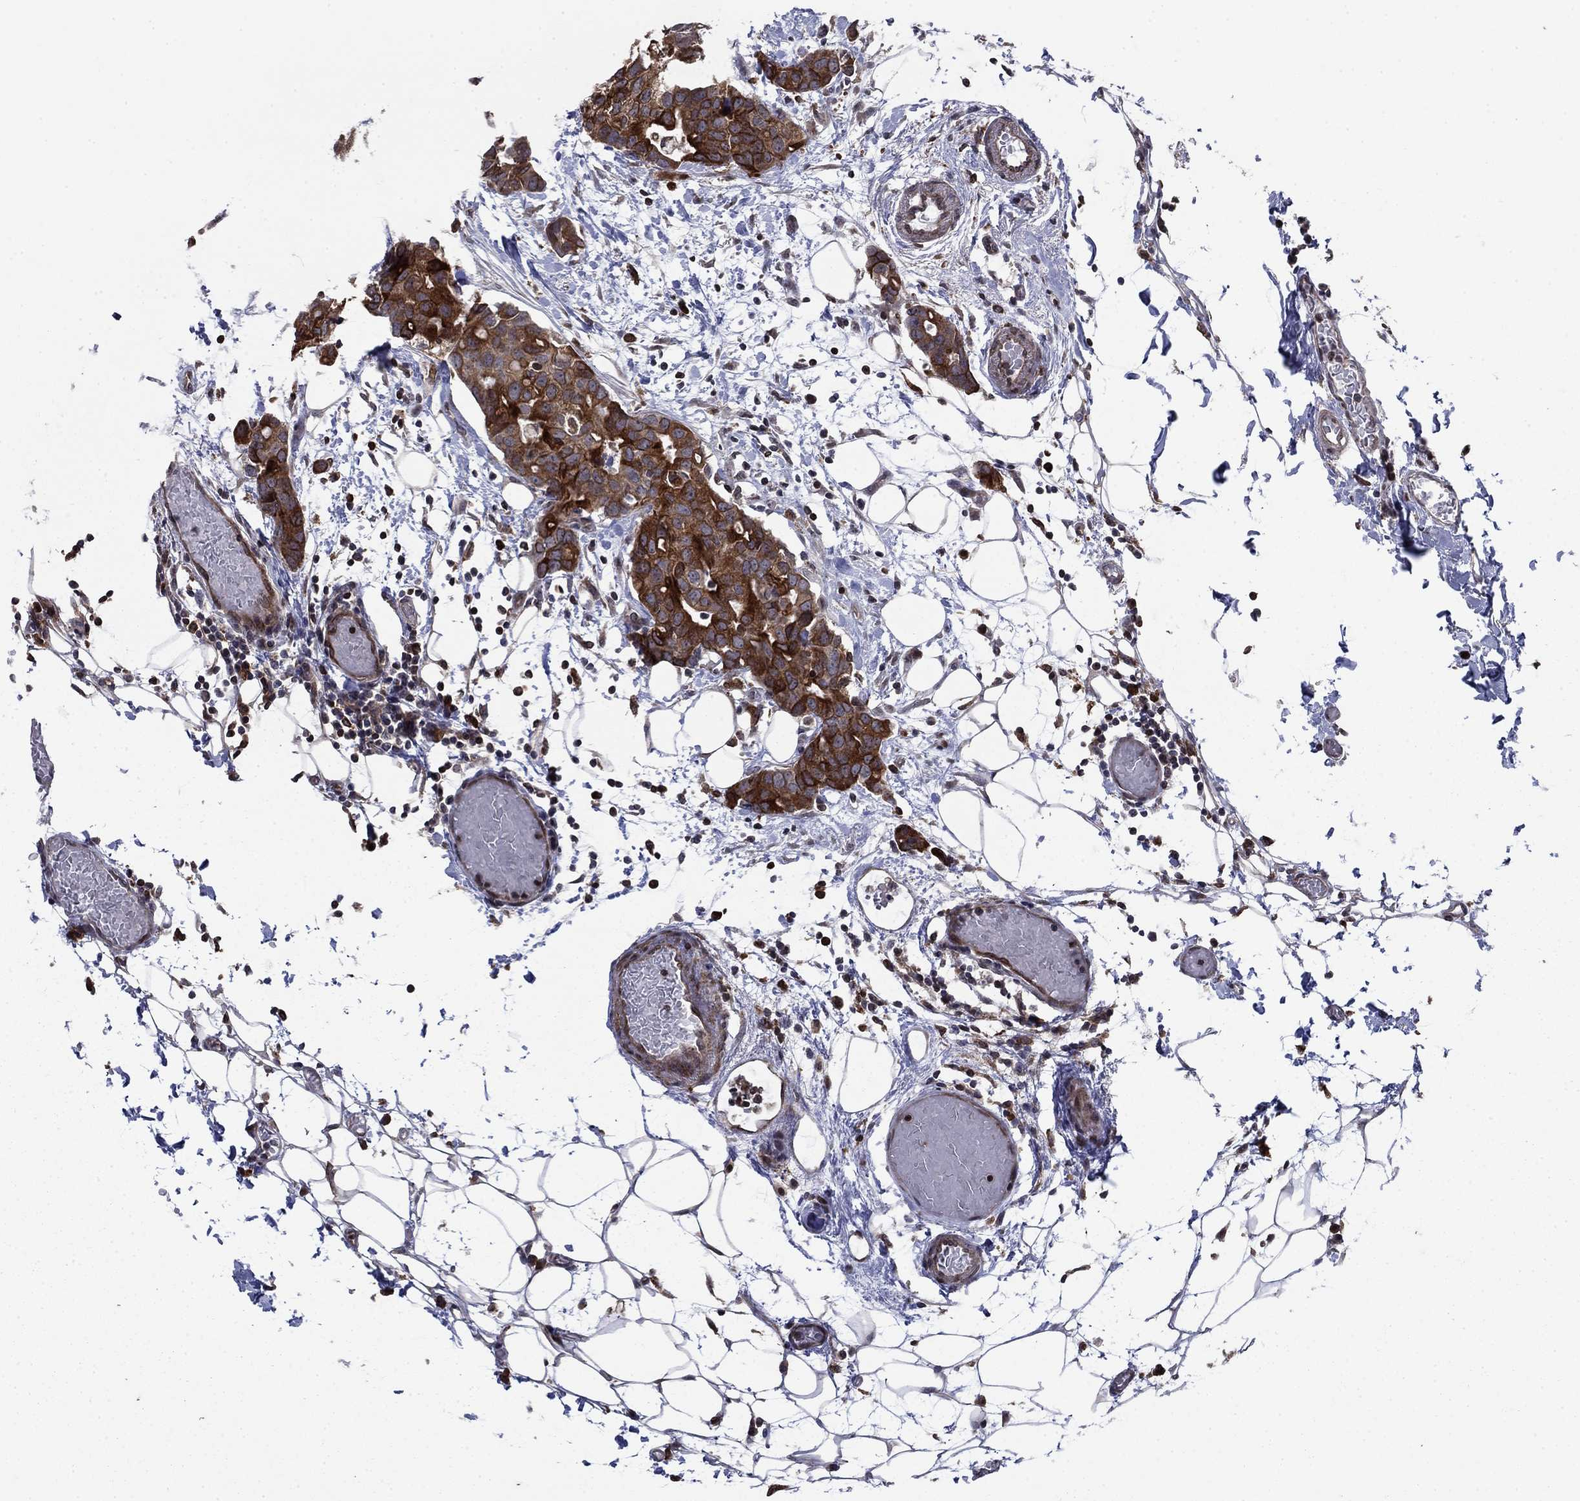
{"staining": {"intensity": "strong", "quantity": ">75%", "location": "cytoplasmic/membranous"}, "tissue": "breast cancer", "cell_type": "Tumor cells", "image_type": "cancer", "snomed": [{"axis": "morphology", "description": "Duct carcinoma"}, {"axis": "topography", "description": "Breast"}], "caption": "Intraductal carcinoma (breast) stained with a protein marker exhibits strong staining in tumor cells.", "gene": "DHRS7", "patient": {"sex": "female", "age": 83}}